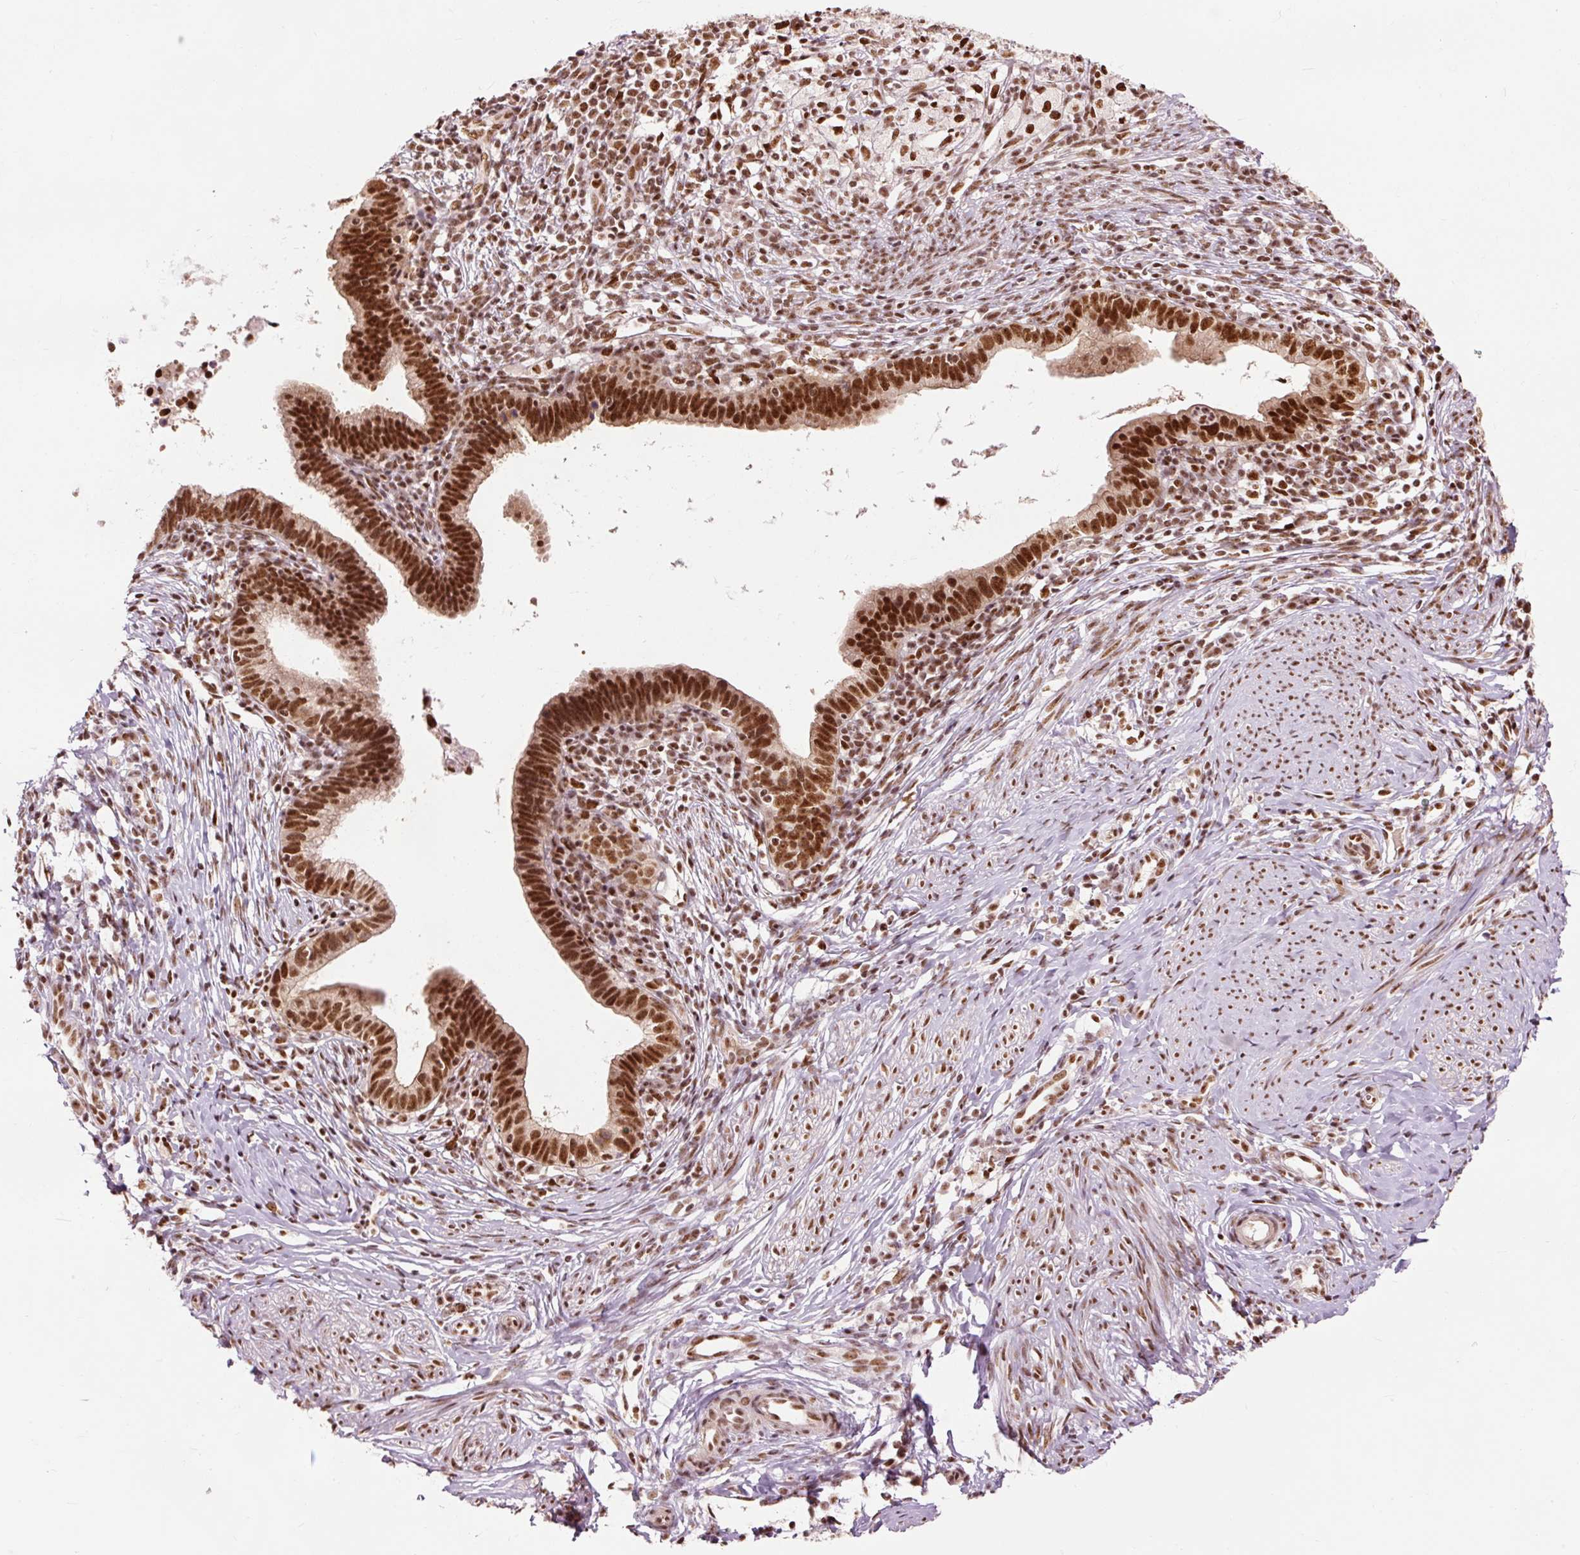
{"staining": {"intensity": "strong", "quantity": ">75%", "location": "nuclear"}, "tissue": "cervical cancer", "cell_type": "Tumor cells", "image_type": "cancer", "snomed": [{"axis": "morphology", "description": "Adenocarcinoma, NOS"}, {"axis": "topography", "description": "Cervix"}], "caption": "Immunohistochemistry photomicrograph of human adenocarcinoma (cervical) stained for a protein (brown), which reveals high levels of strong nuclear expression in about >75% of tumor cells.", "gene": "ZBTB44", "patient": {"sex": "female", "age": 36}}